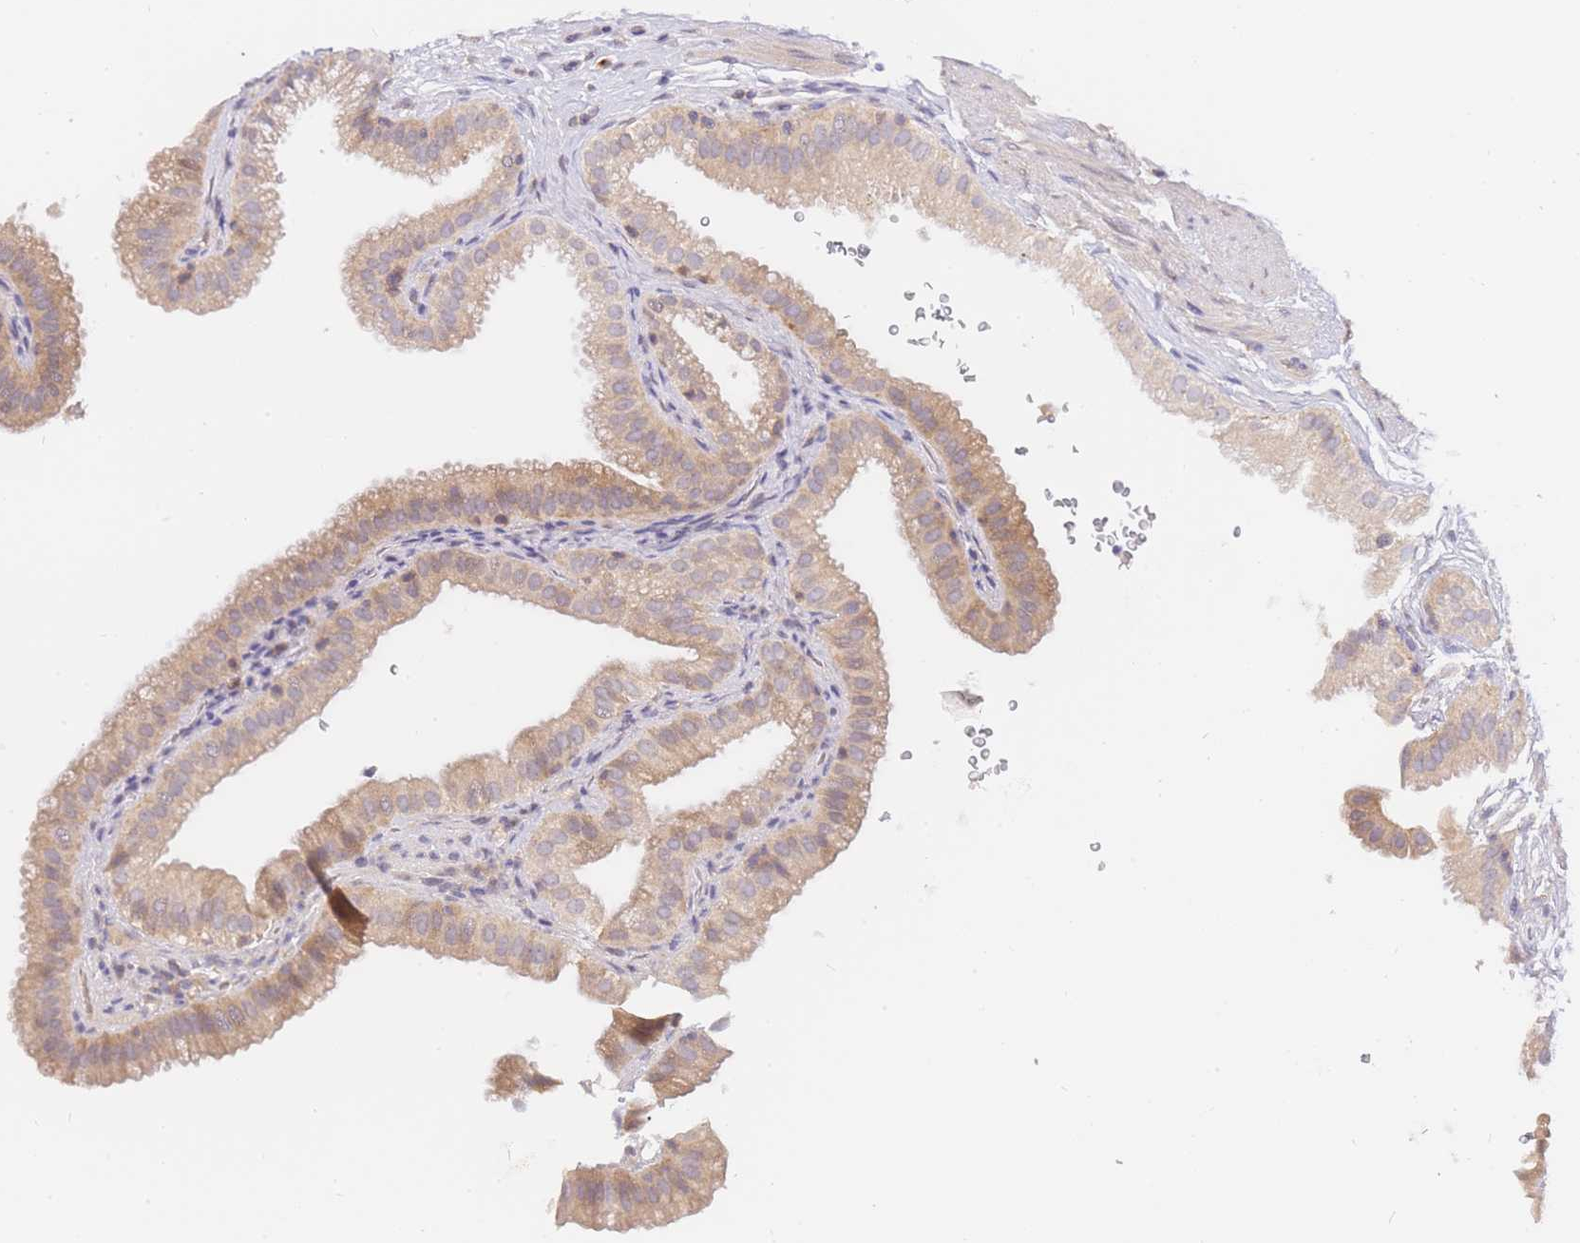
{"staining": {"intensity": "weak", "quantity": "25%-75%", "location": "cytoplasmic/membranous"}, "tissue": "gallbladder", "cell_type": "Glandular cells", "image_type": "normal", "snomed": [{"axis": "morphology", "description": "Normal tissue, NOS"}, {"axis": "topography", "description": "Gallbladder"}], "caption": "A photomicrograph showing weak cytoplasmic/membranous positivity in about 25%-75% of glandular cells in normal gallbladder, as visualized by brown immunohistochemical staining.", "gene": "ZNF577", "patient": {"sex": "female", "age": 61}}